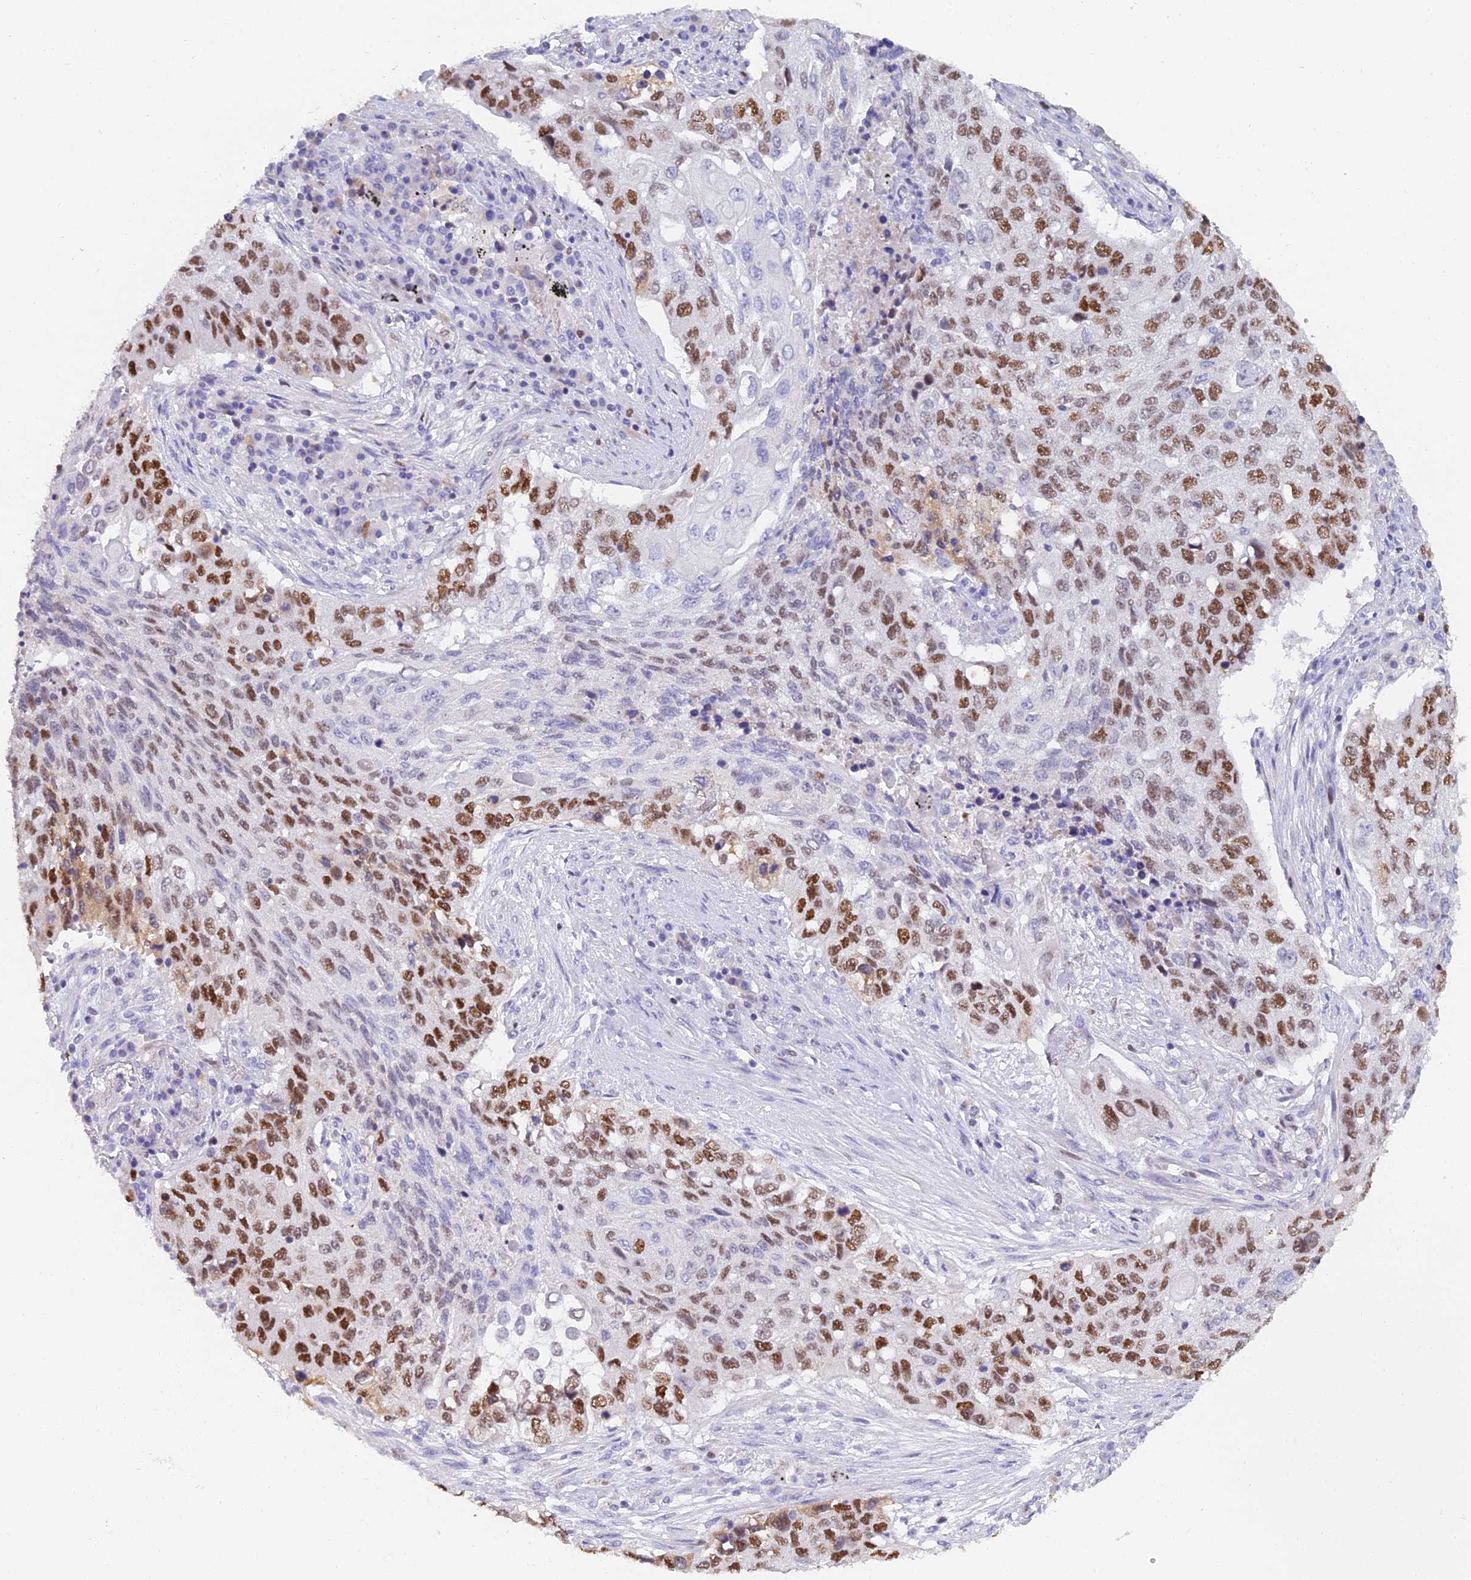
{"staining": {"intensity": "strong", "quantity": "25%-75%", "location": "nuclear"}, "tissue": "lung cancer", "cell_type": "Tumor cells", "image_type": "cancer", "snomed": [{"axis": "morphology", "description": "Squamous cell carcinoma, NOS"}, {"axis": "topography", "description": "Lung"}], "caption": "Immunohistochemical staining of human lung squamous cell carcinoma shows high levels of strong nuclear positivity in approximately 25%-75% of tumor cells. (Stains: DAB in brown, nuclei in blue, Microscopy: brightfield microscopy at high magnification).", "gene": "MCM2", "patient": {"sex": "female", "age": 63}}